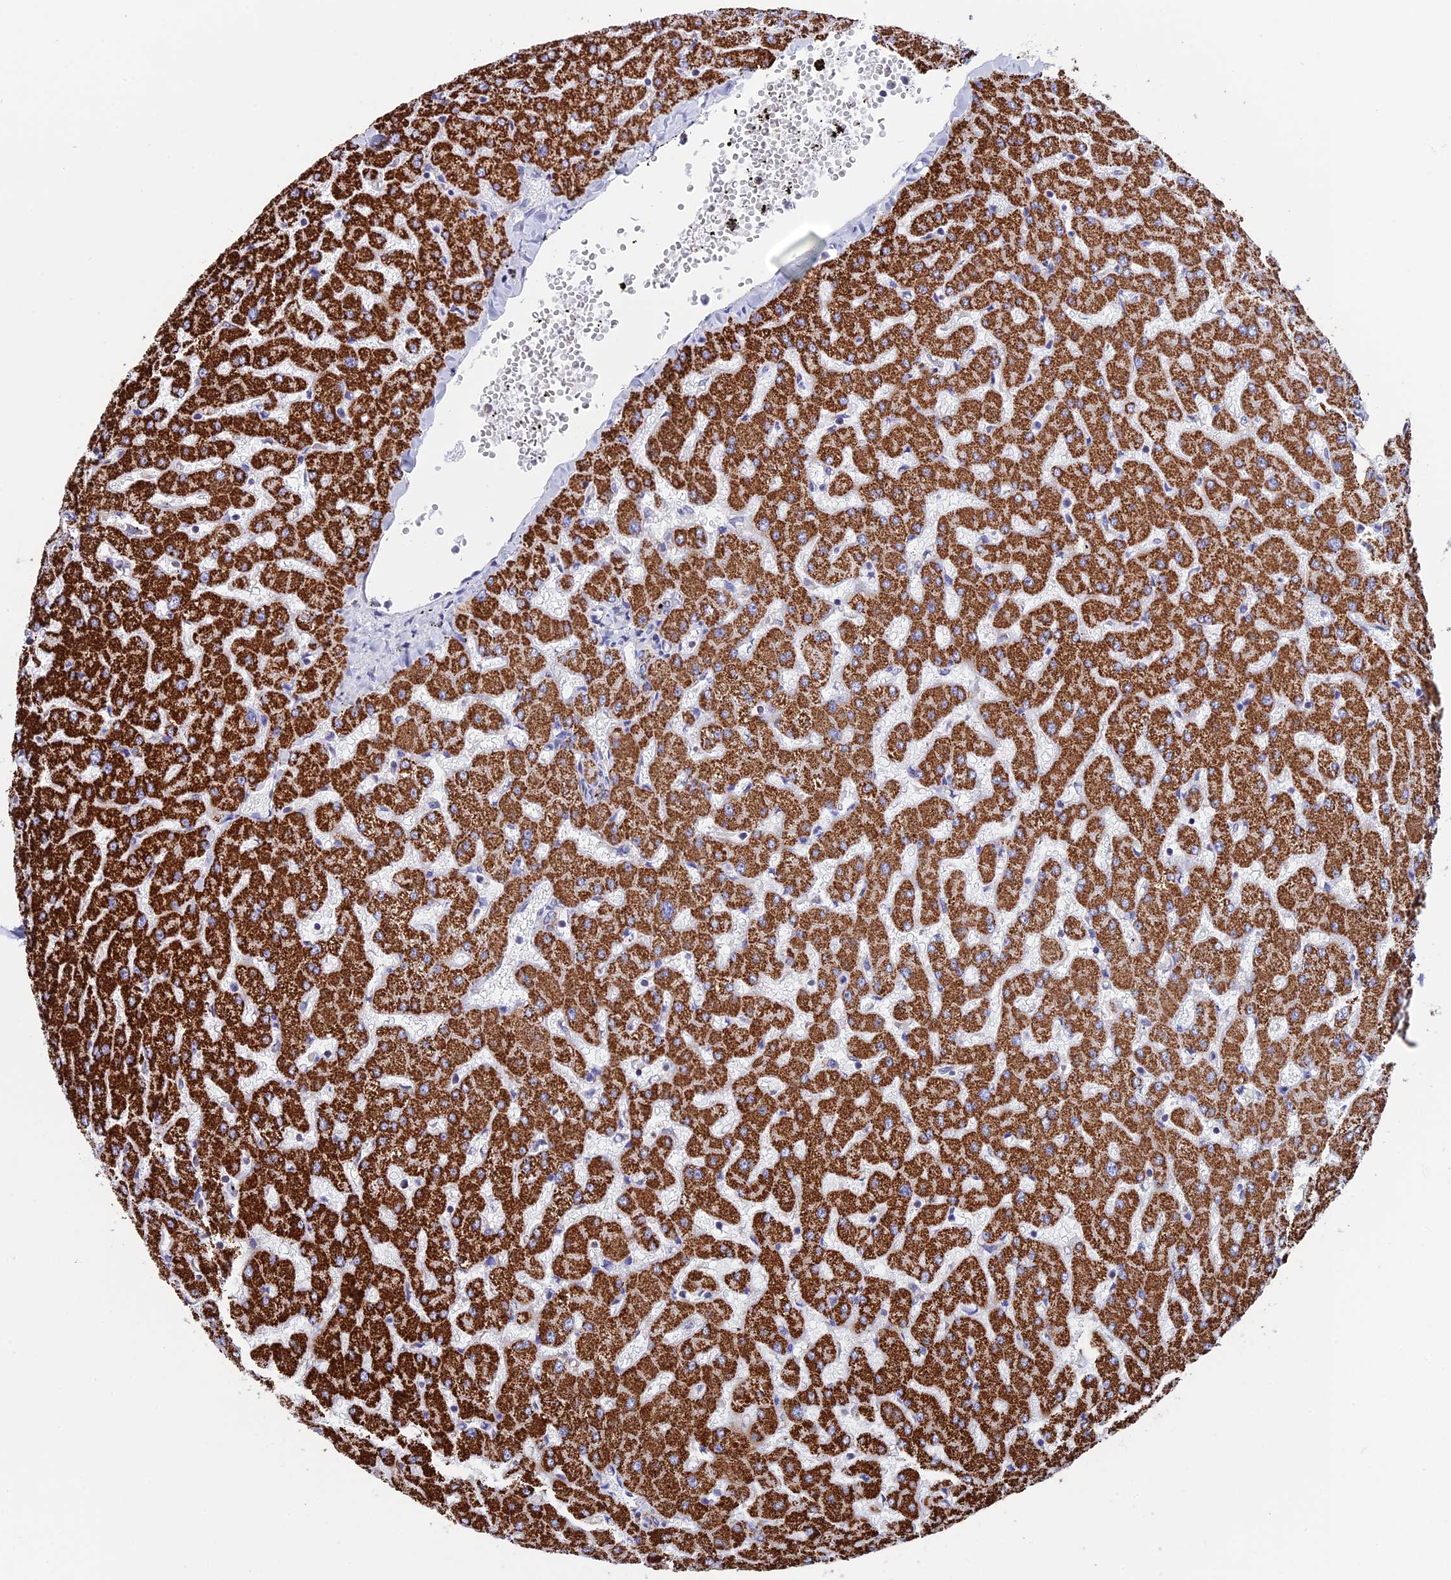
{"staining": {"intensity": "weak", "quantity": "25%-75%", "location": "cytoplasmic/membranous"}, "tissue": "liver", "cell_type": "Cholangiocytes", "image_type": "normal", "snomed": [{"axis": "morphology", "description": "Normal tissue, NOS"}, {"axis": "topography", "description": "Liver"}], "caption": "The image displays a brown stain indicating the presence of a protein in the cytoplasmic/membranous of cholangiocytes in liver.", "gene": "WDR83", "patient": {"sex": "female", "age": 63}}